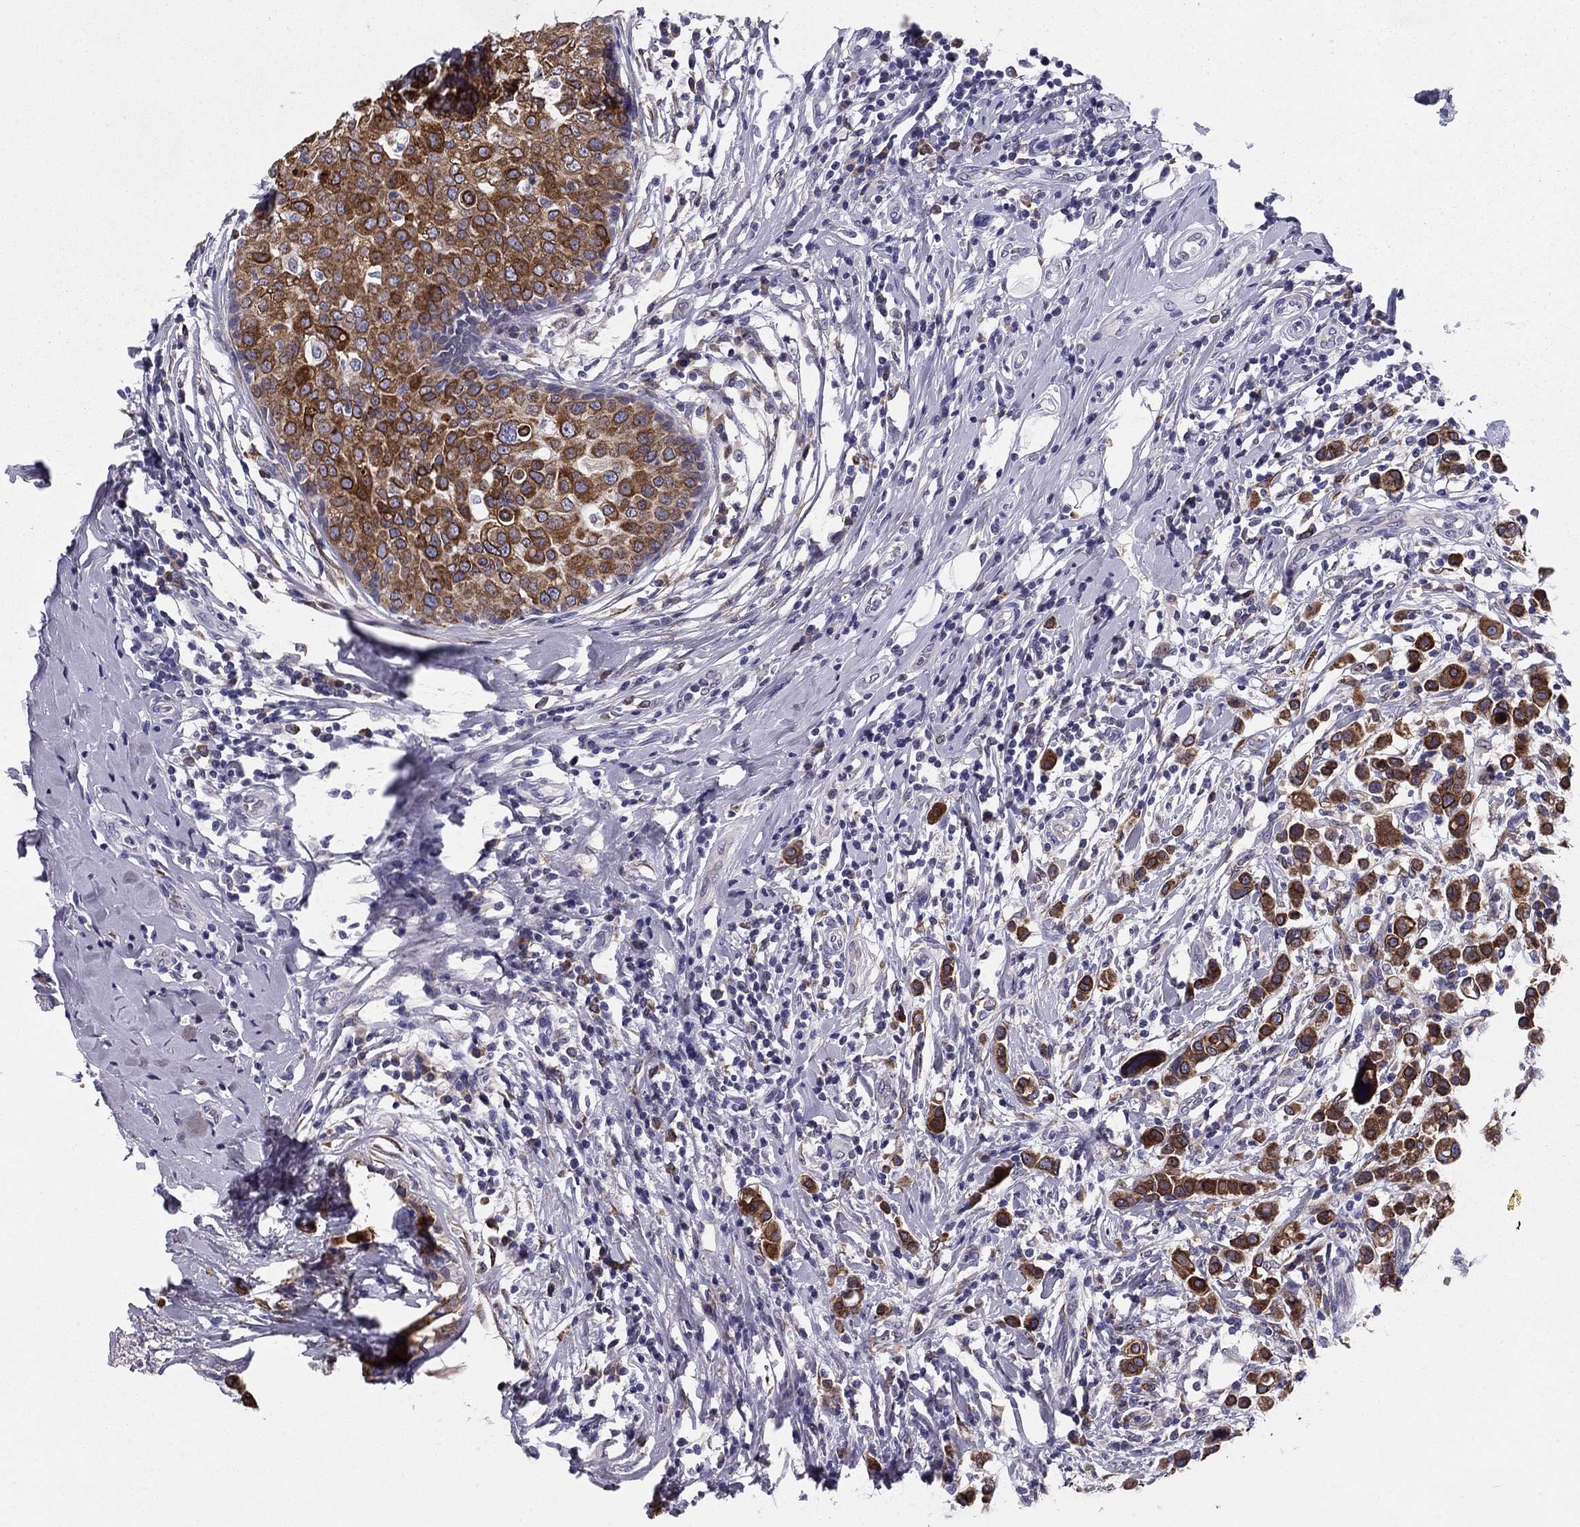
{"staining": {"intensity": "strong", "quantity": "25%-75%", "location": "cytoplasmic/membranous"}, "tissue": "breast cancer", "cell_type": "Tumor cells", "image_type": "cancer", "snomed": [{"axis": "morphology", "description": "Duct carcinoma"}, {"axis": "topography", "description": "Breast"}], "caption": "A brown stain shows strong cytoplasmic/membranous positivity of a protein in human intraductal carcinoma (breast) tumor cells. The staining is performed using DAB (3,3'-diaminobenzidine) brown chromogen to label protein expression. The nuclei are counter-stained blue using hematoxylin.", "gene": "TMED3", "patient": {"sex": "female", "age": 27}}